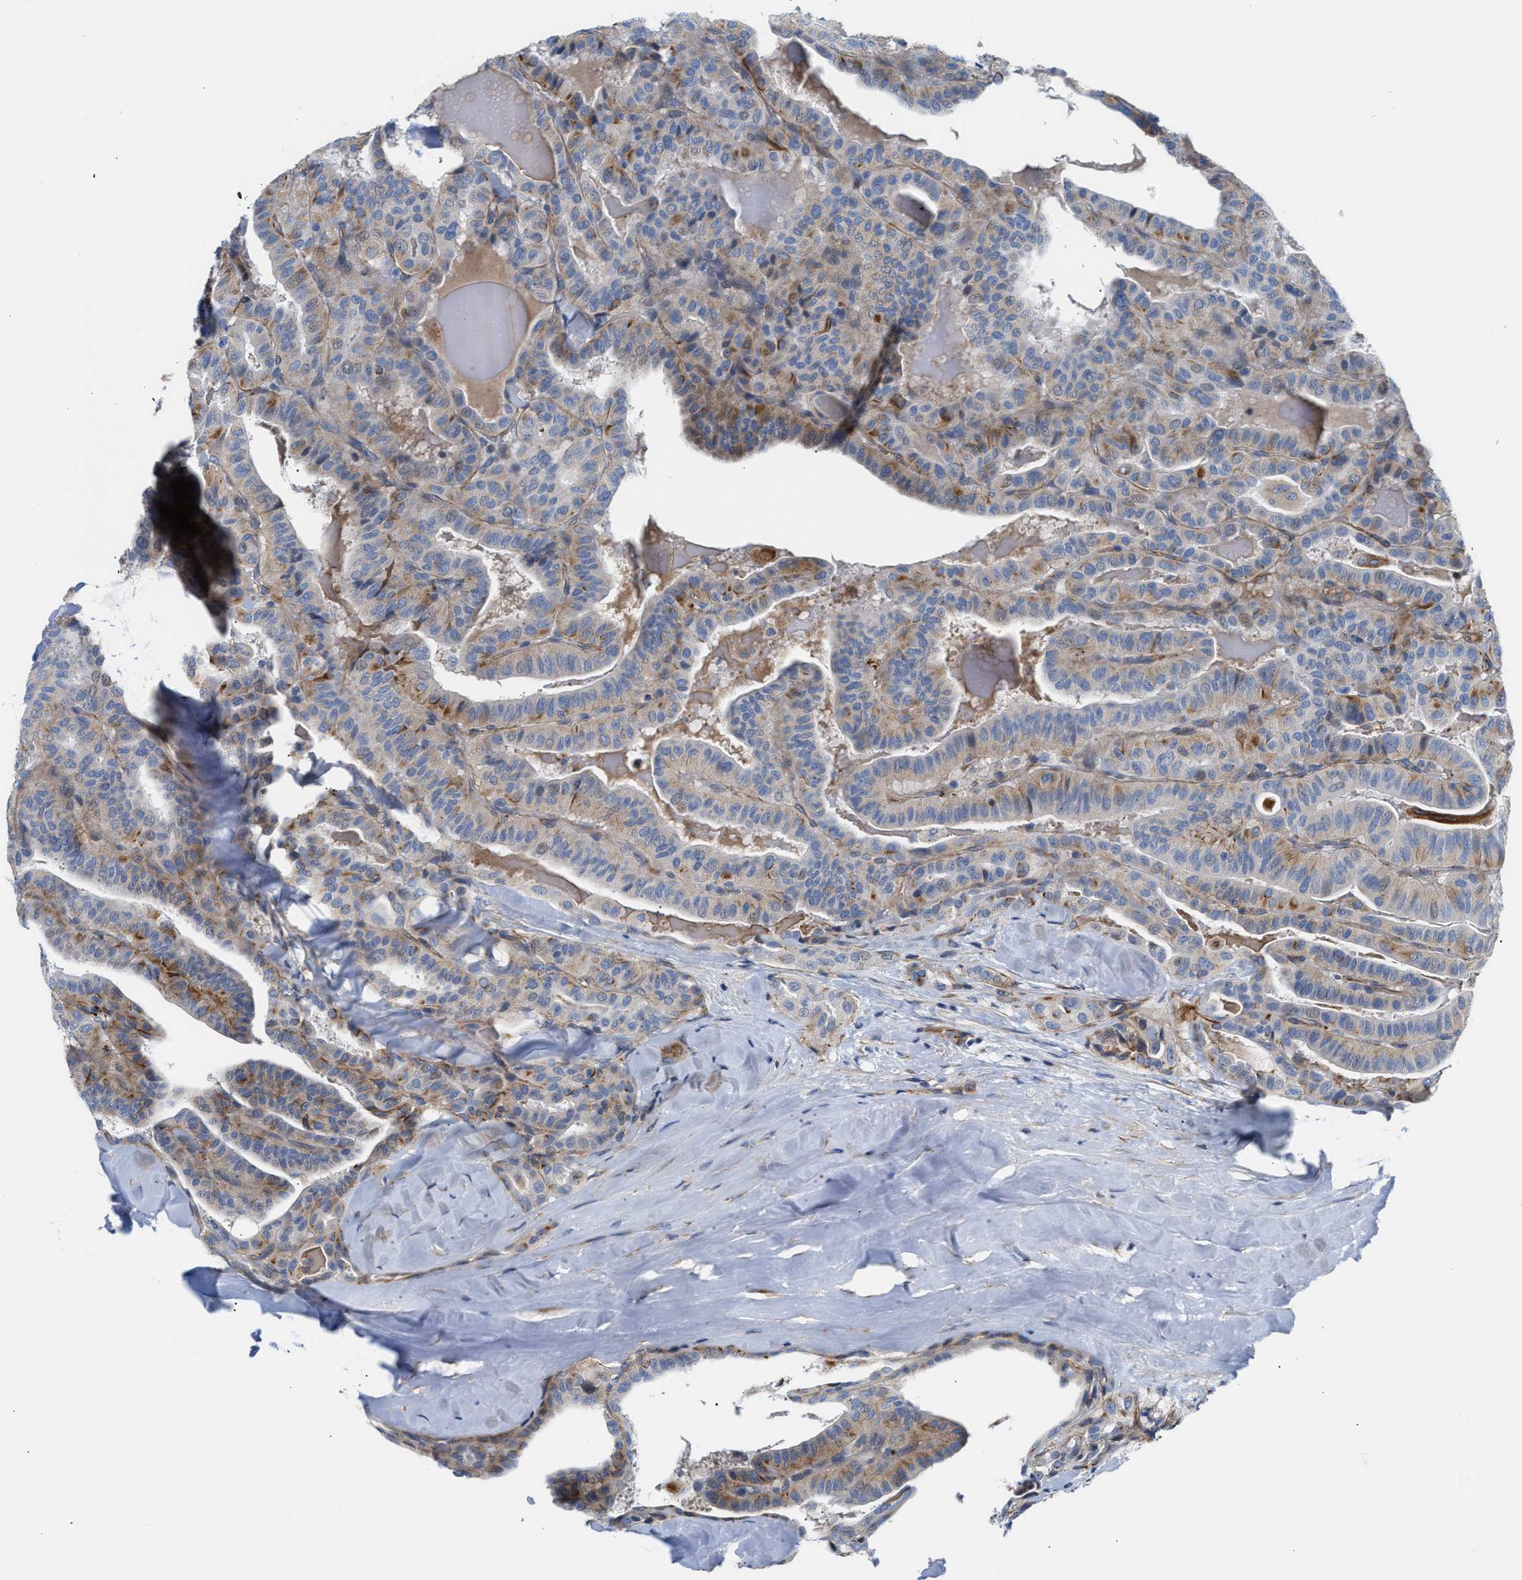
{"staining": {"intensity": "moderate", "quantity": "25%-75%", "location": "cytoplasmic/membranous"}, "tissue": "thyroid cancer", "cell_type": "Tumor cells", "image_type": "cancer", "snomed": [{"axis": "morphology", "description": "Papillary adenocarcinoma, NOS"}, {"axis": "topography", "description": "Thyroid gland"}], "caption": "Immunohistochemical staining of thyroid cancer demonstrates moderate cytoplasmic/membranous protein expression in about 25%-75% of tumor cells.", "gene": "TFPI", "patient": {"sex": "male", "age": 77}}